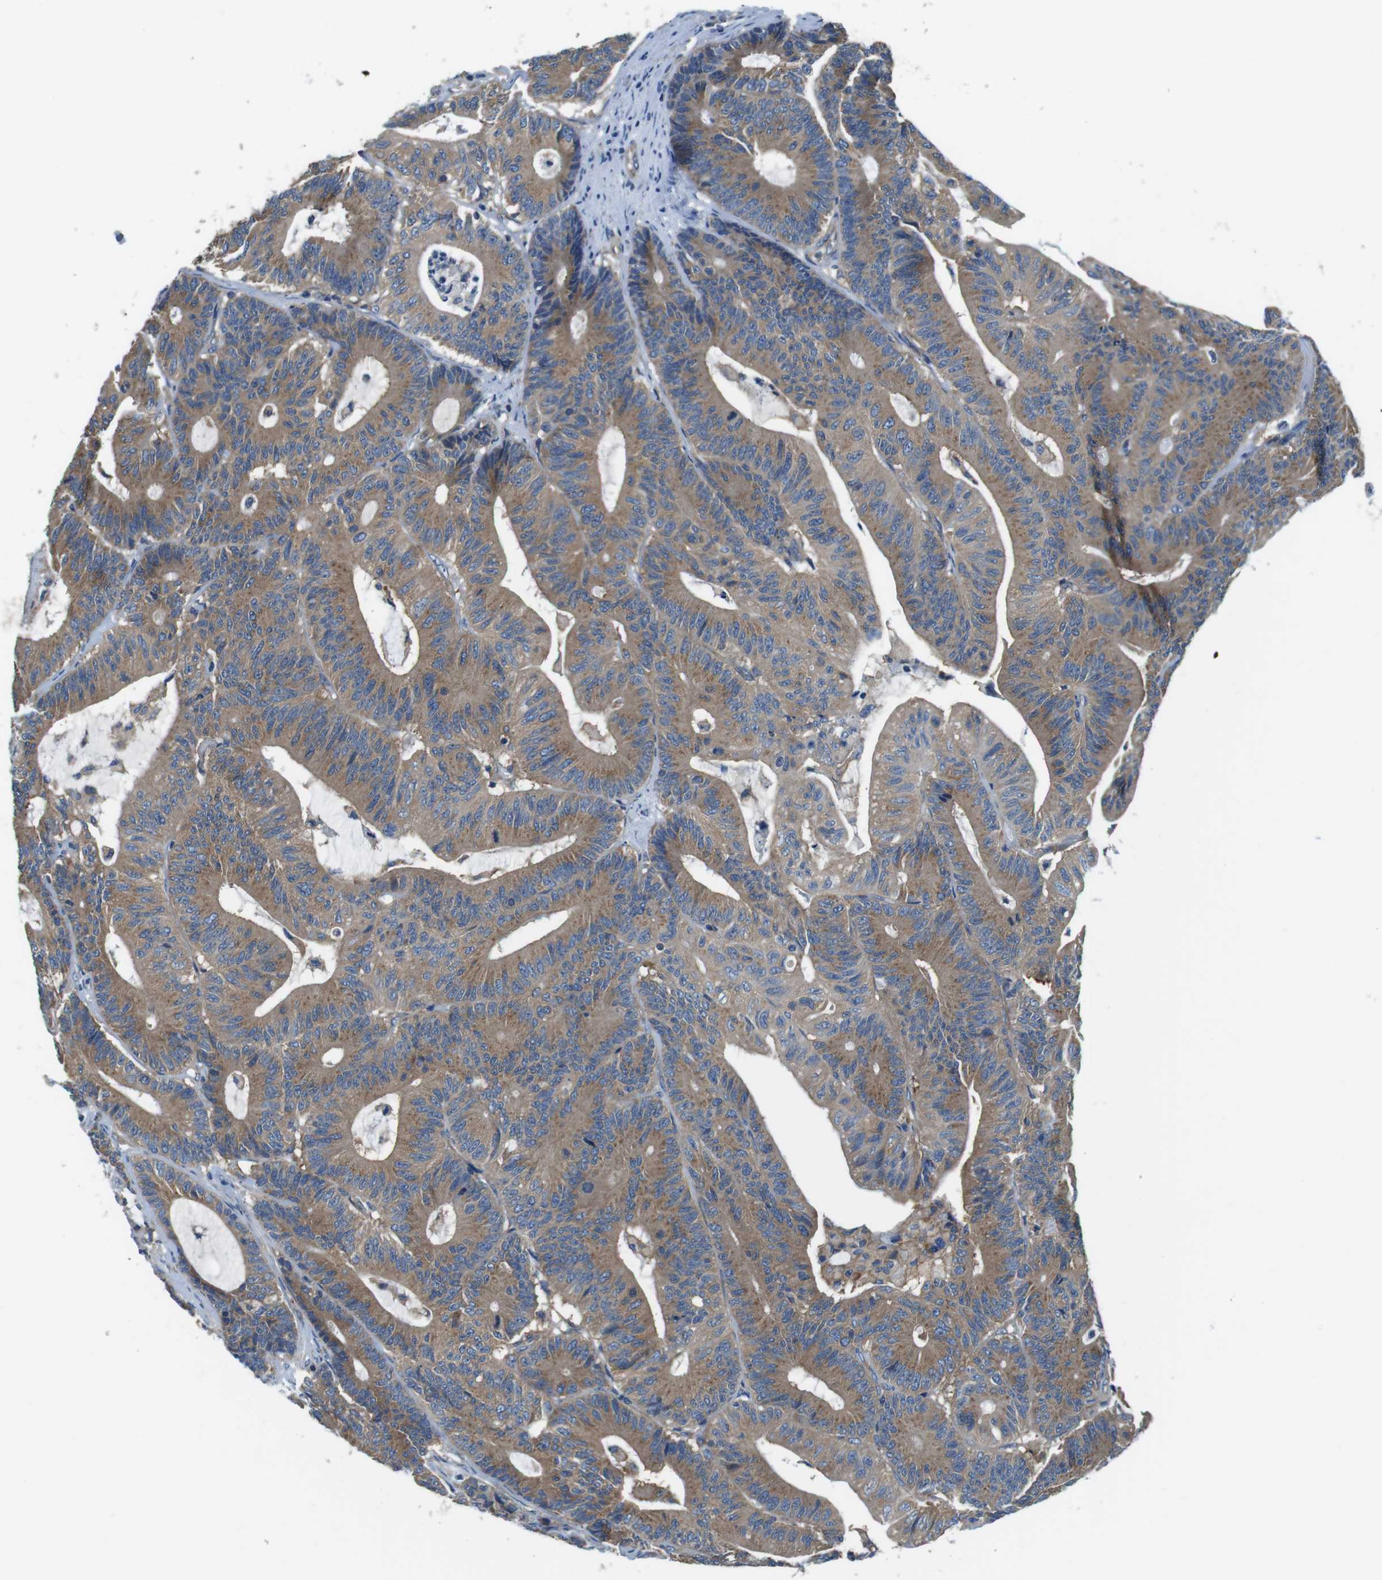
{"staining": {"intensity": "moderate", "quantity": ">75%", "location": "cytoplasmic/membranous"}, "tissue": "colorectal cancer", "cell_type": "Tumor cells", "image_type": "cancer", "snomed": [{"axis": "morphology", "description": "Adenocarcinoma, NOS"}, {"axis": "topography", "description": "Colon"}], "caption": "Protein analysis of colorectal cancer (adenocarcinoma) tissue reveals moderate cytoplasmic/membranous staining in approximately >75% of tumor cells.", "gene": "DENND4C", "patient": {"sex": "female", "age": 84}}